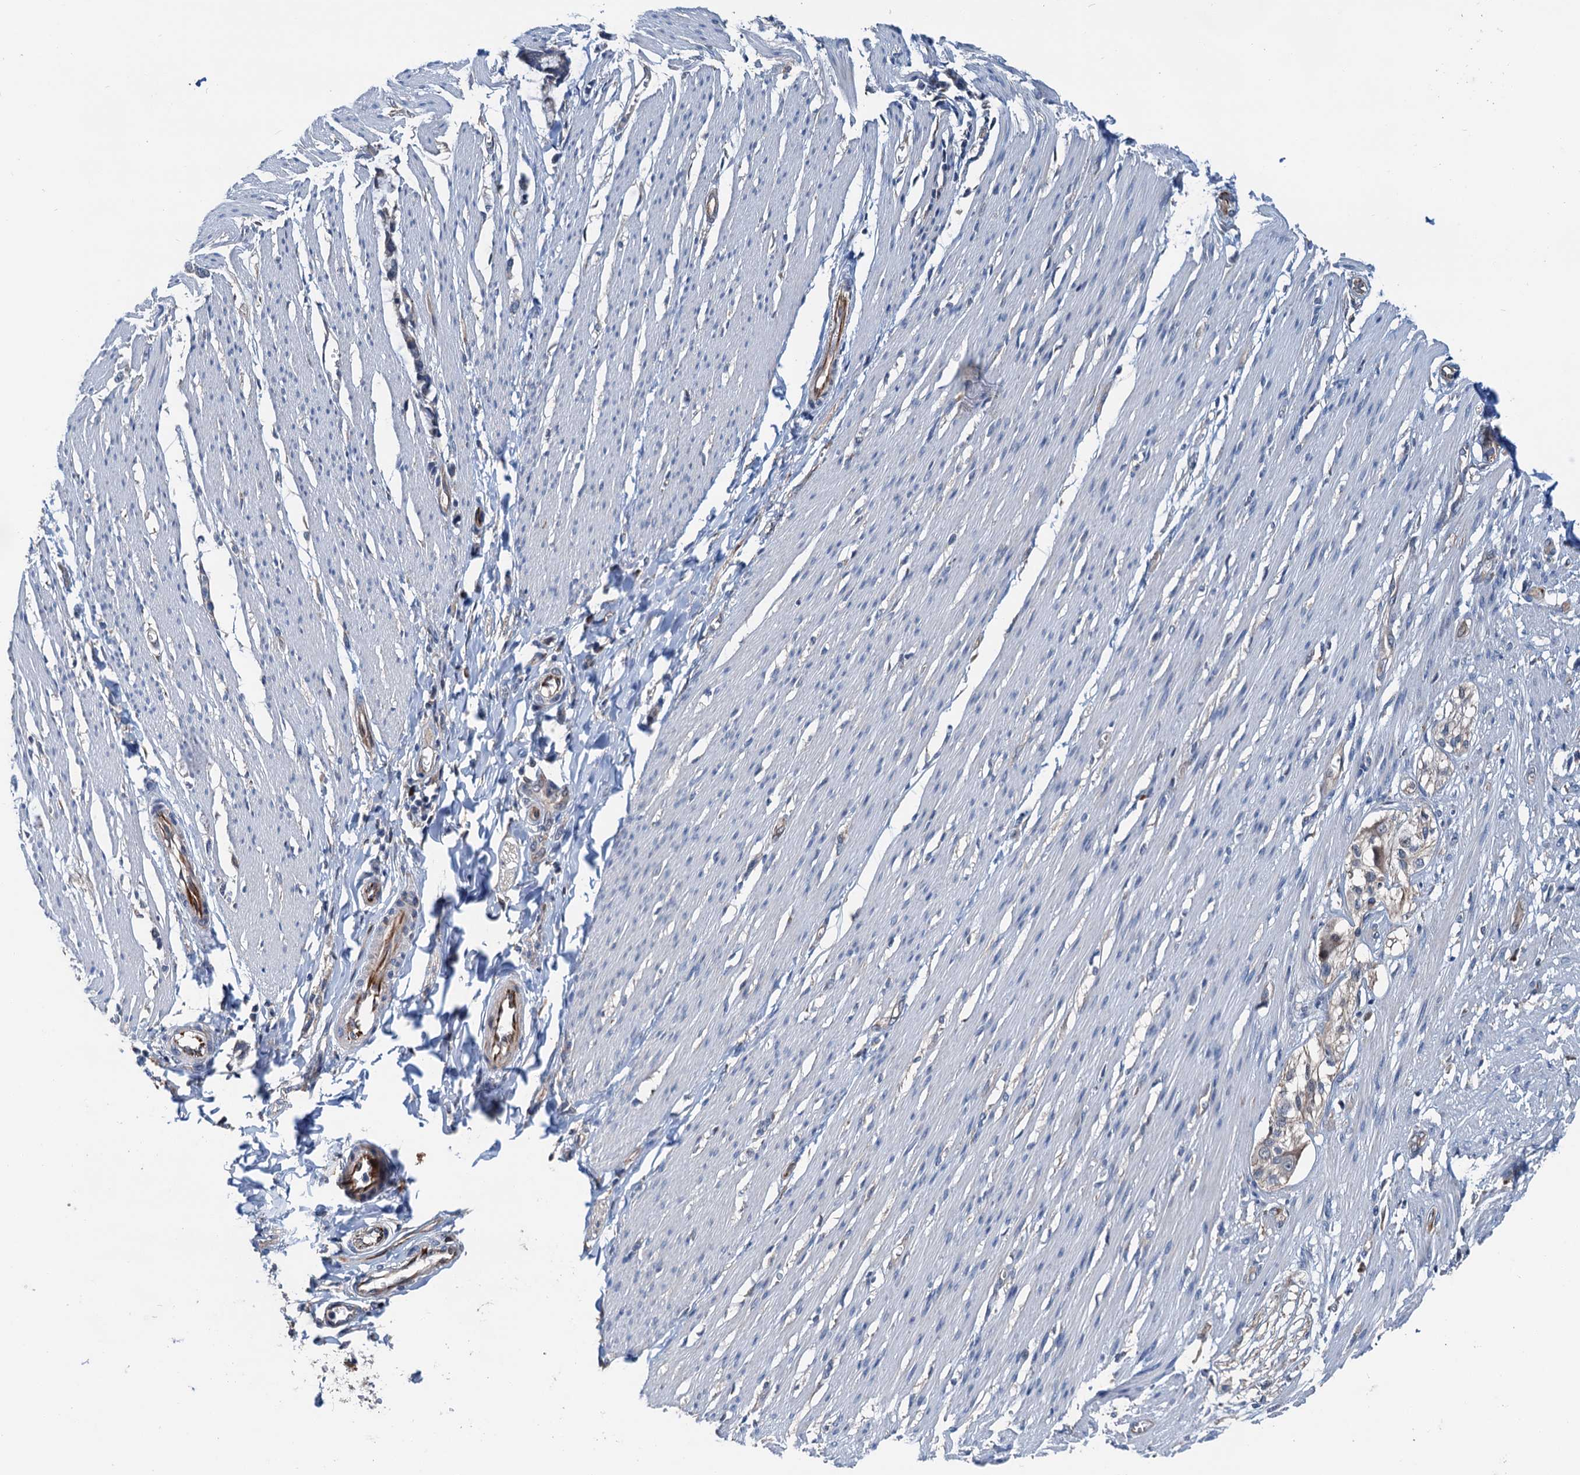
{"staining": {"intensity": "negative", "quantity": "none", "location": "none"}, "tissue": "smooth muscle", "cell_type": "Smooth muscle cells", "image_type": "normal", "snomed": [{"axis": "morphology", "description": "Normal tissue, NOS"}, {"axis": "morphology", "description": "Adenocarcinoma, NOS"}, {"axis": "topography", "description": "Colon"}, {"axis": "topography", "description": "Peripheral nerve tissue"}], "caption": "High power microscopy micrograph of an immunohistochemistry micrograph of unremarkable smooth muscle, revealing no significant expression in smooth muscle cells. (Stains: DAB (3,3'-diaminobenzidine) immunohistochemistry with hematoxylin counter stain, Microscopy: brightfield microscopy at high magnification).", "gene": "ELAC1", "patient": {"sex": "male", "age": 14}}